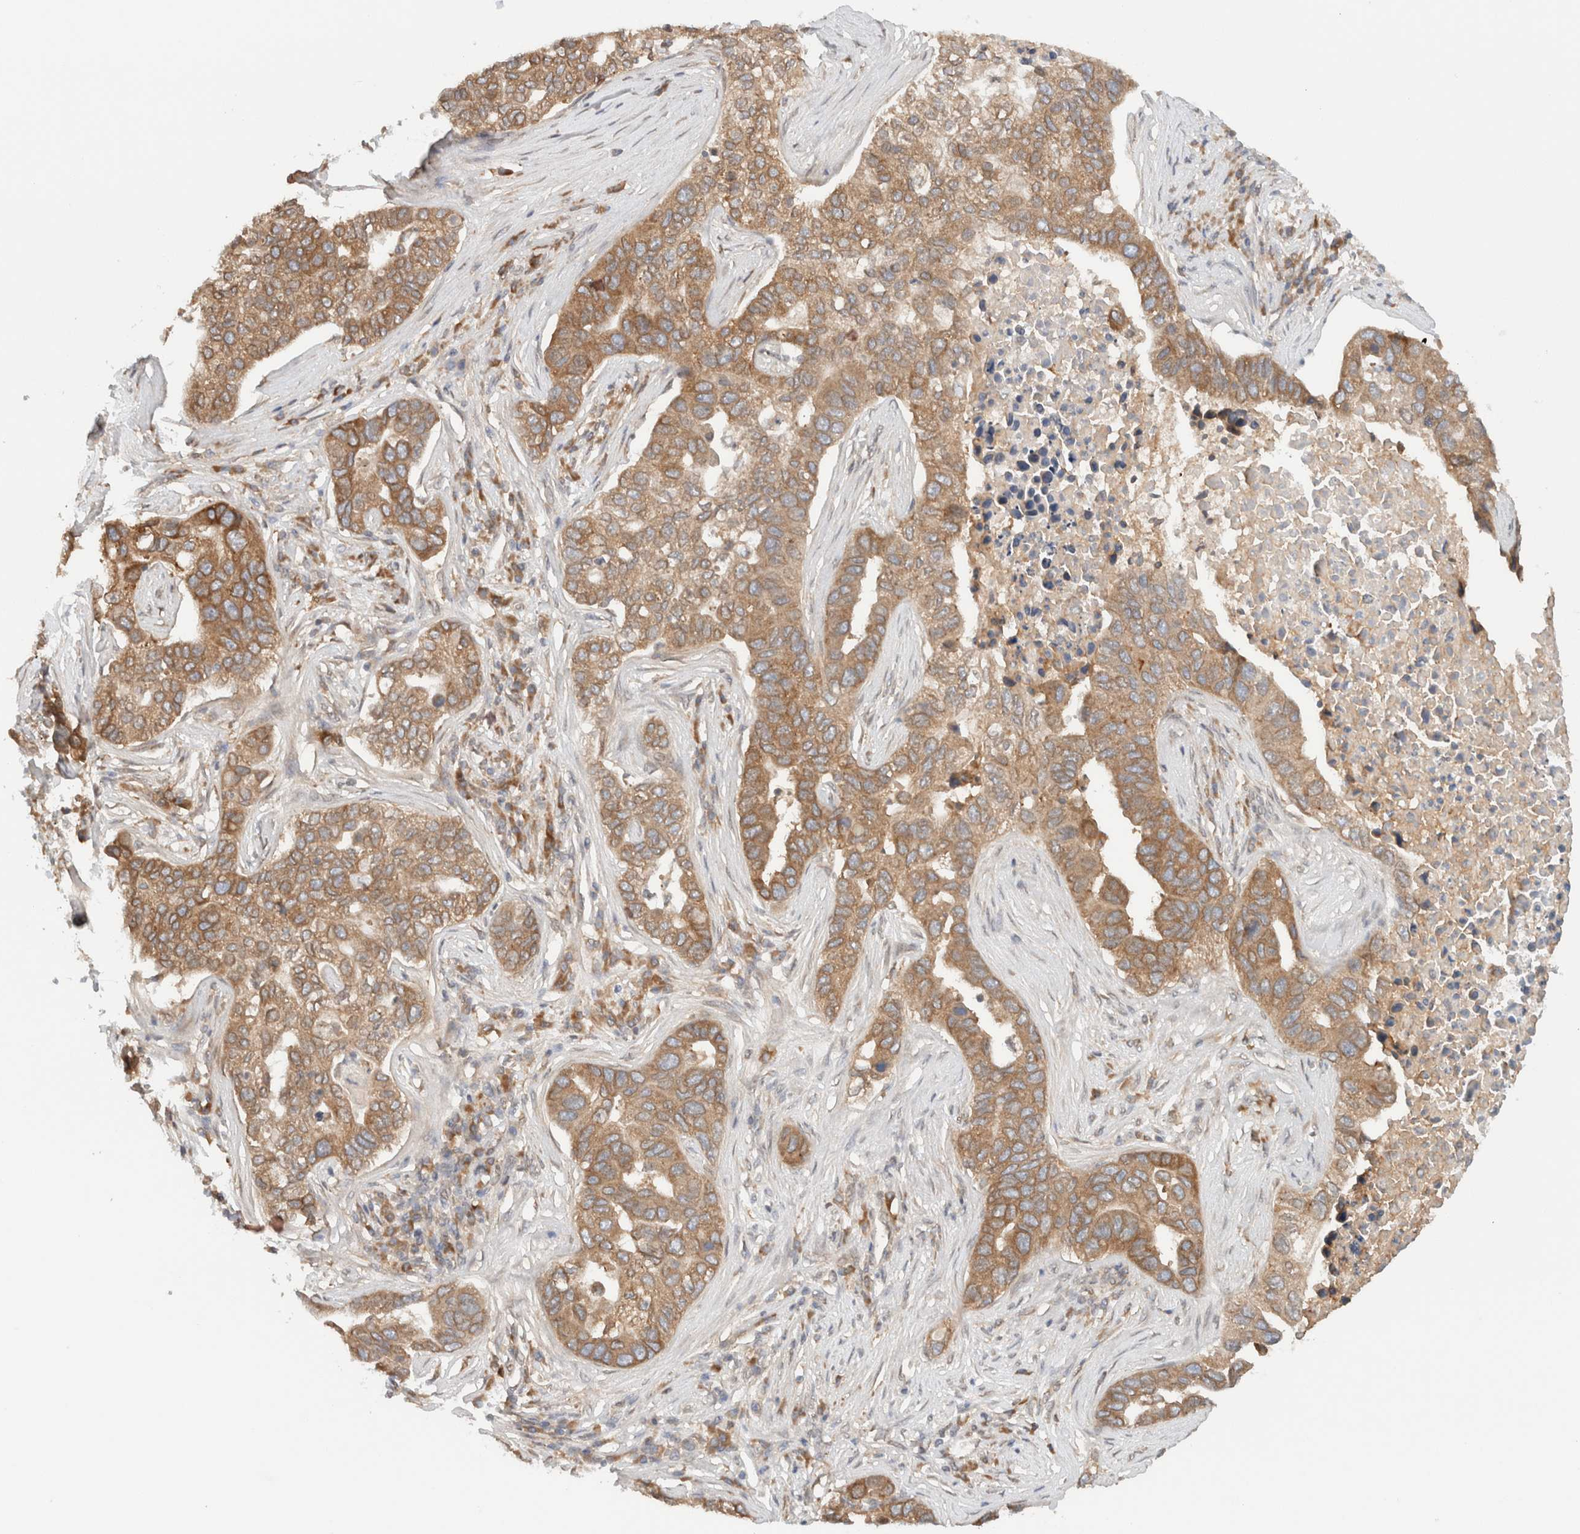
{"staining": {"intensity": "moderate", "quantity": ">75%", "location": "cytoplasmic/membranous"}, "tissue": "pancreatic cancer", "cell_type": "Tumor cells", "image_type": "cancer", "snomed": [{"axis": "morphology", "description": "Adenocarcinoma, NOS"}, {"axis": "topography", "description": "Pancreas"}], "caption": "Immunohistochemistry (IHC) of pancreatic cancer shows medium levels of moderate cytoplasmic/membranous expression in about >75% of tumor cells.", "gene": "ARFGEF2", "patient": {"sex": "female", "age": 61}}